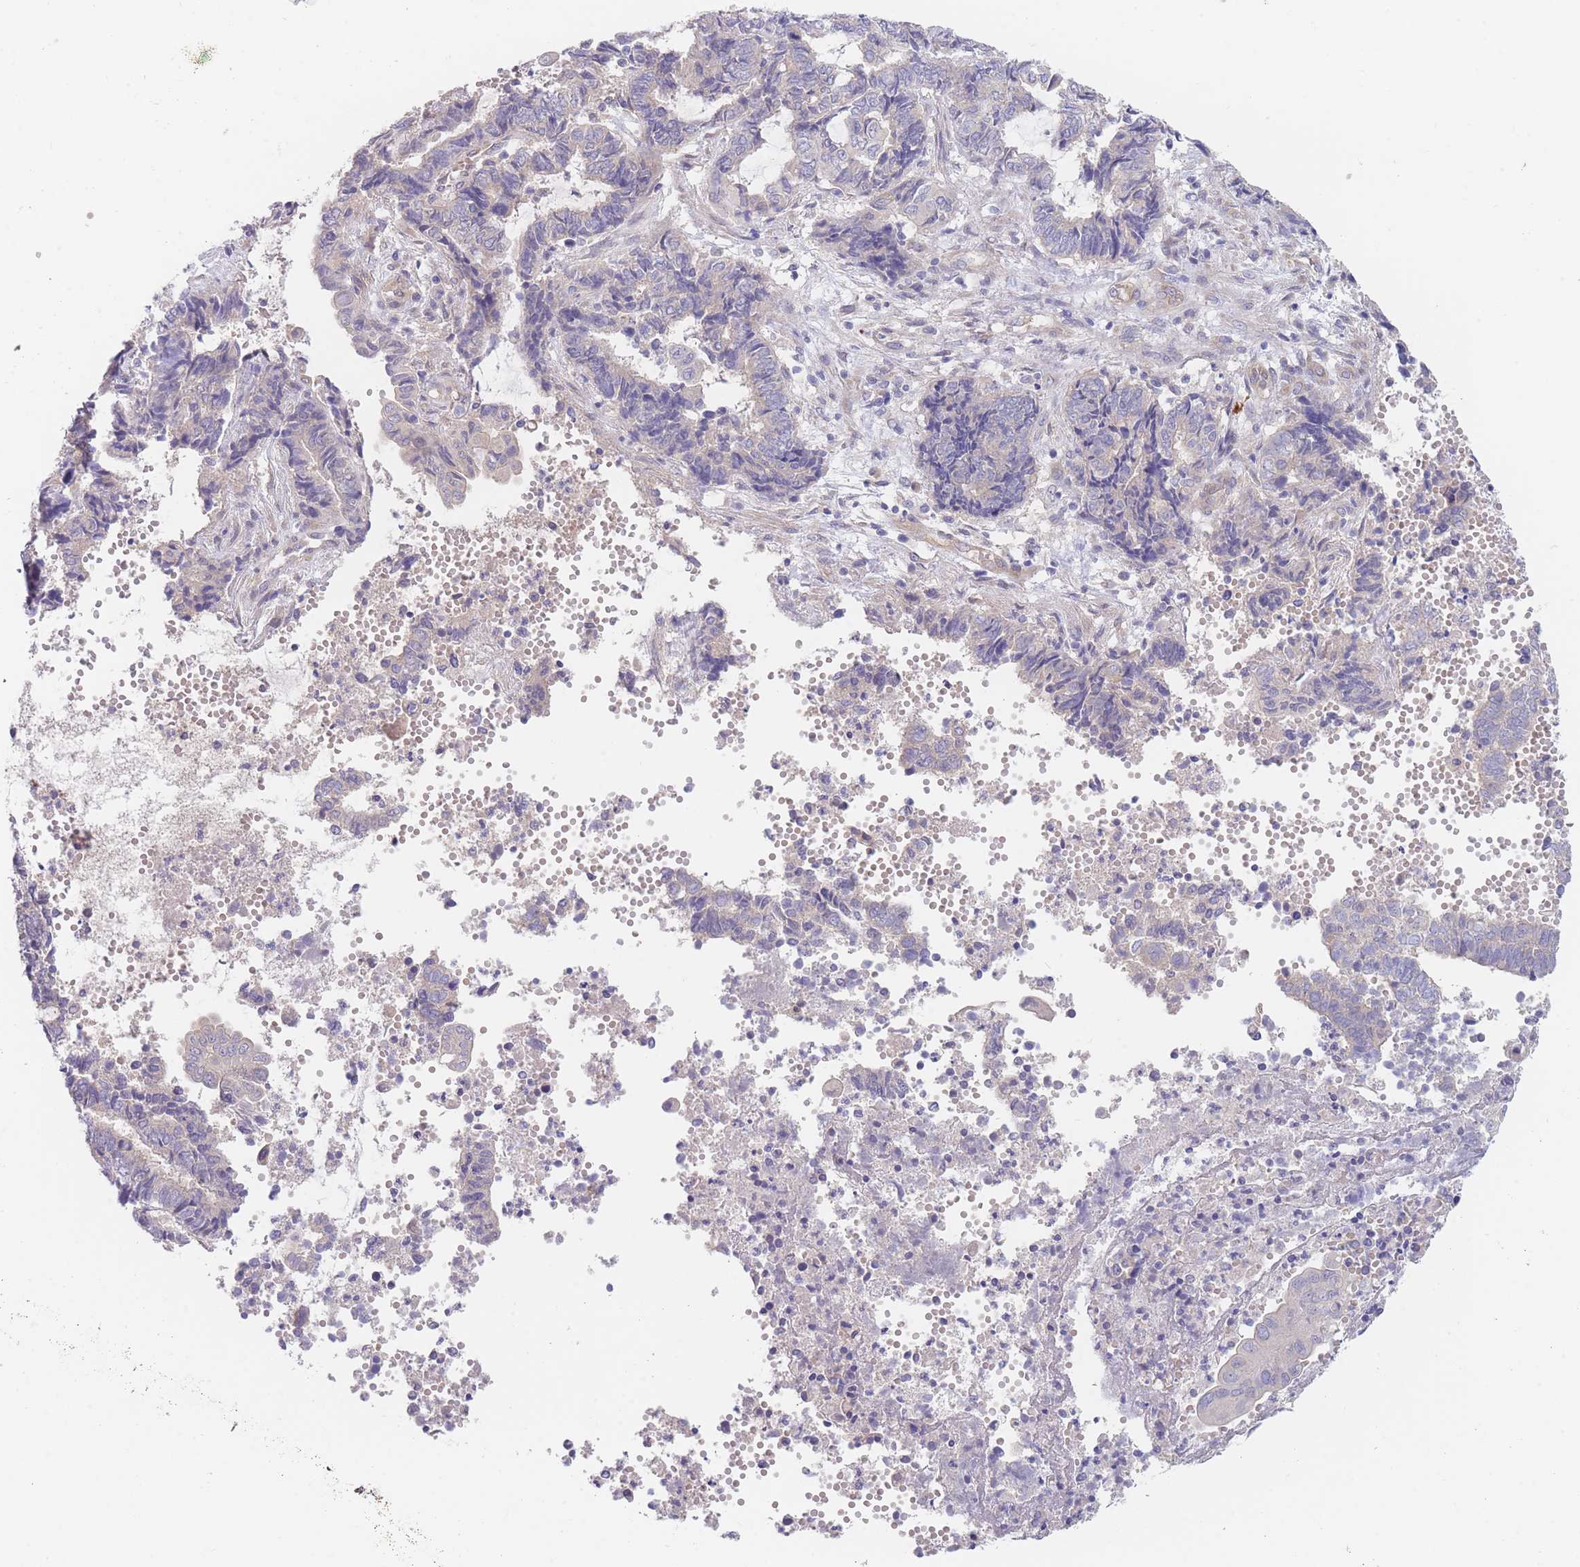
{"staining": {"intensity": "negative", "quantity": "none", "location": "none"}, "tissue": "endometrial cancer", "cell_type": "Tumor cells", "image_type": "cancer", "snomed": [{"axis": "morphology", "description": "Adenocarcinoma, NOS"}, {"axis": "topography", "description": "Uterus"}, {"axis": "topography", "description": "Endometrium"}], "caption": "There is no significant positivity in tumor cells of endometrial cancer. The staining is performed using DAB brown chromogen with nuclei counter-stained in using hematoxylin.", "gene": "ZNF281", "patient": {"sex": "female", "age": 70}}